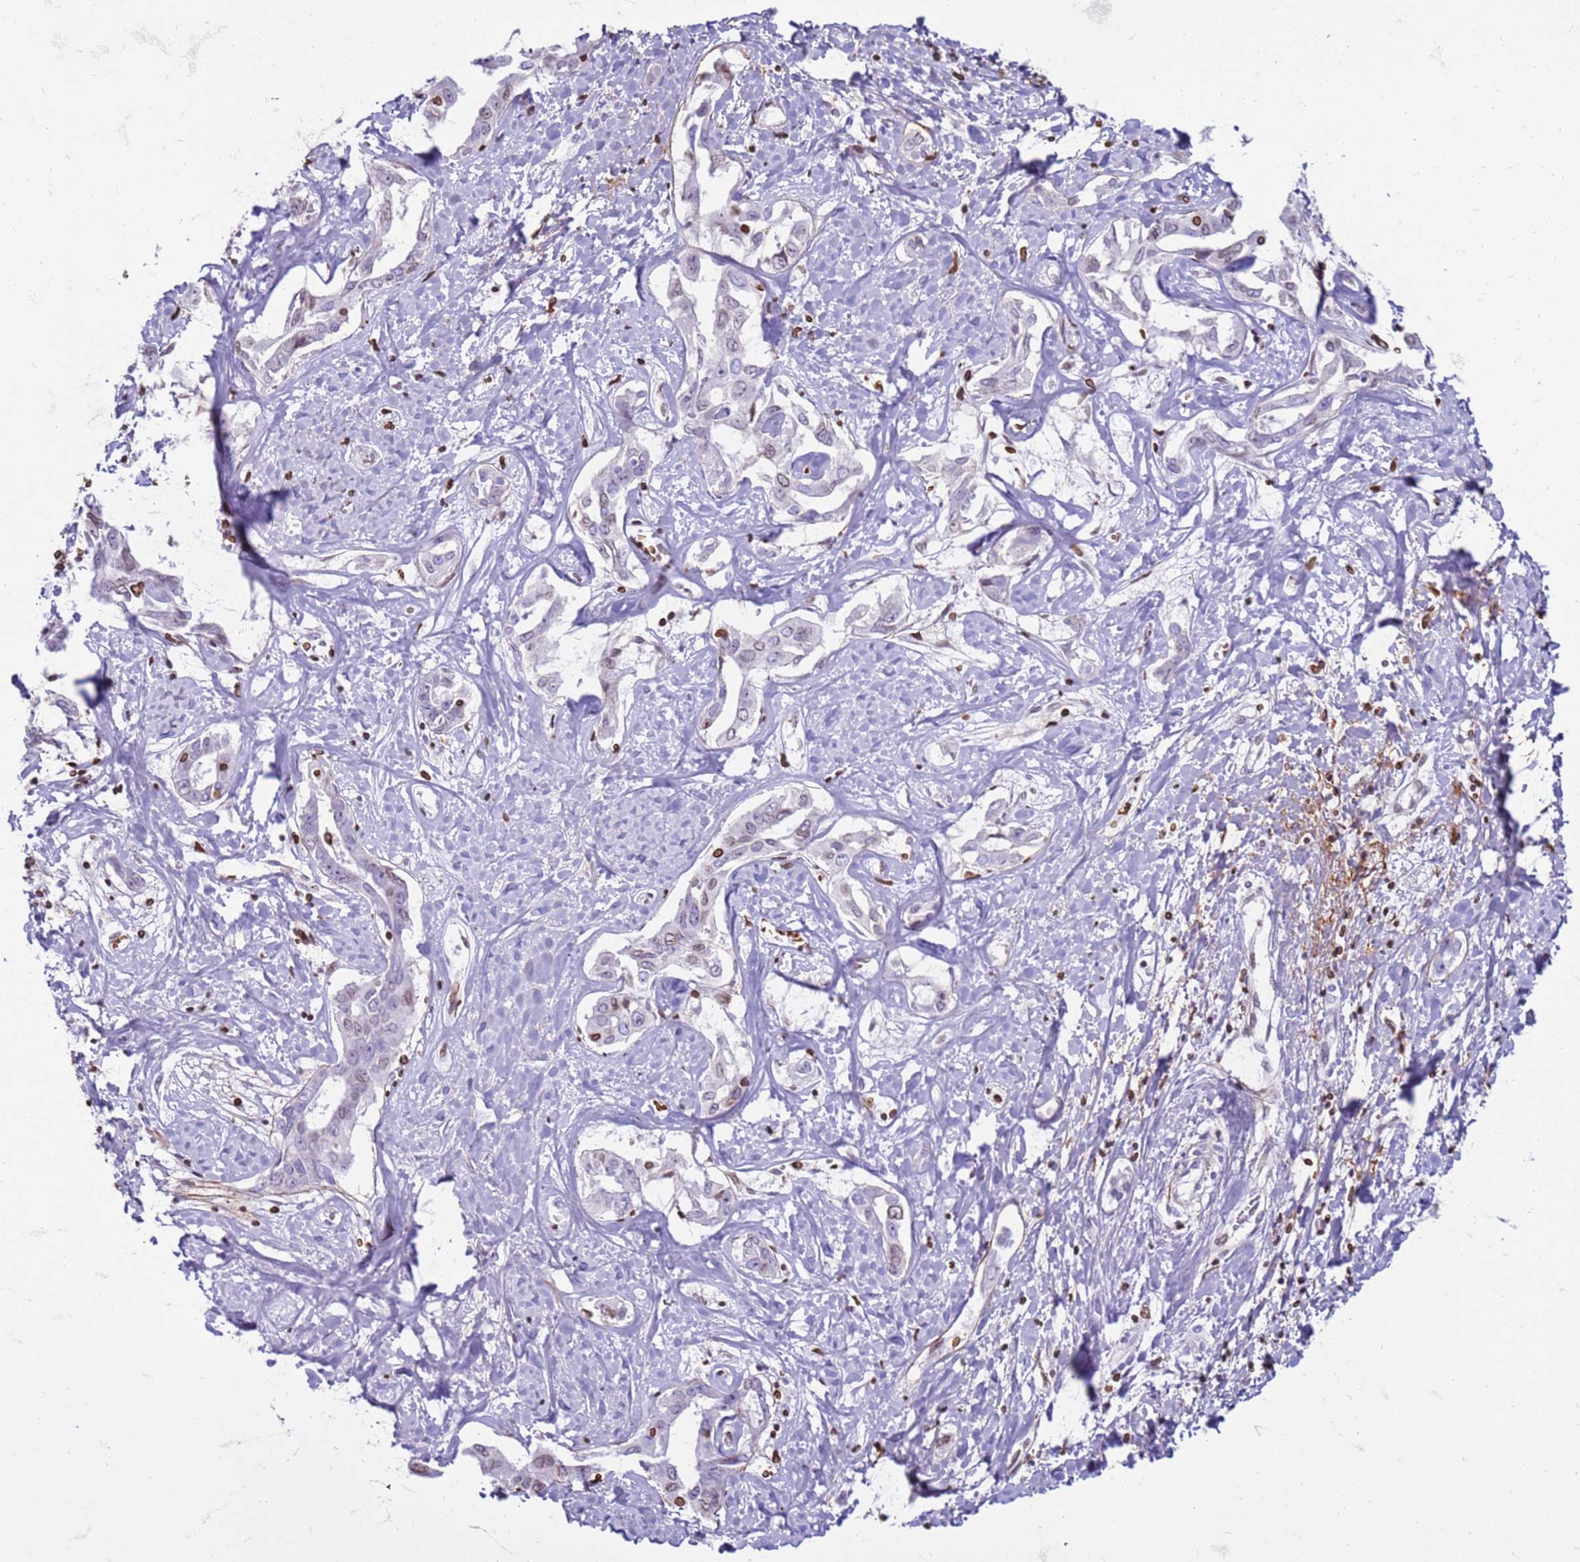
{"staining": {"intensity": "negative", "quantity": "none", "location": "none"}, "tissue": "liver cancer", "cell_type": "Tumor cells", "image_type": "cancer", "snomed": [{"axis": "morphology", "description": "Cholangiocarcinoma"}, {"axis": "topography", "description": "Liver"}], "caption": "There is no significant expression in tumor cells of liver cancer.", "gene": "METTL25B", "patient": {"sex": "male", "age": 59}}